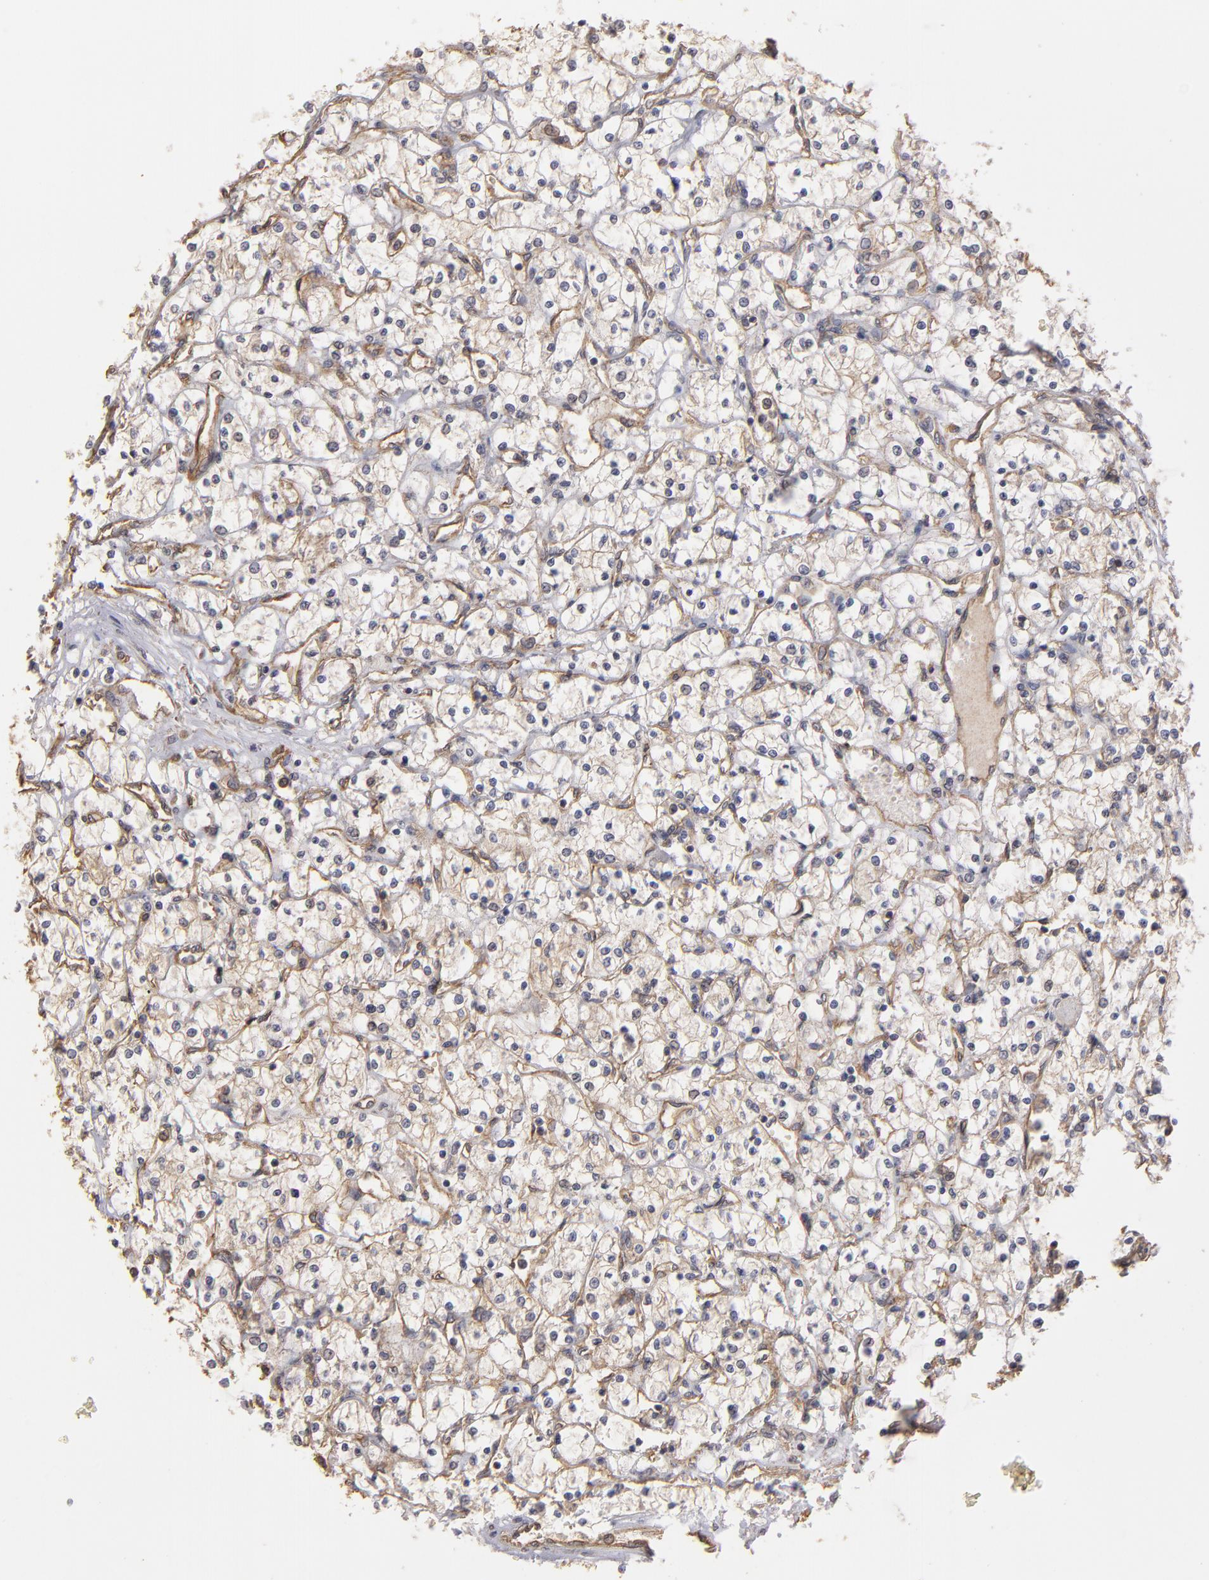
{"staining": {"intensity": "weak", "quantity": "<25%", "location": "cytoplasmic/membranous"}, "tissue": "renal cancer", "cell_type": "Tumor cells", "image_type": "cancer", "snomed": [{"axis": "morphology", "description": "Adenocarcinoma, NOS"}, {"axis": "topography", "description": "Kidney"}], "caption": "Immunohistochemistry image of human renal cancer stained for a protein (brown), which demonstrates no expression in tumor cells.", "gene": "DMD", "patient": {"sex": "male", "age": 61}}